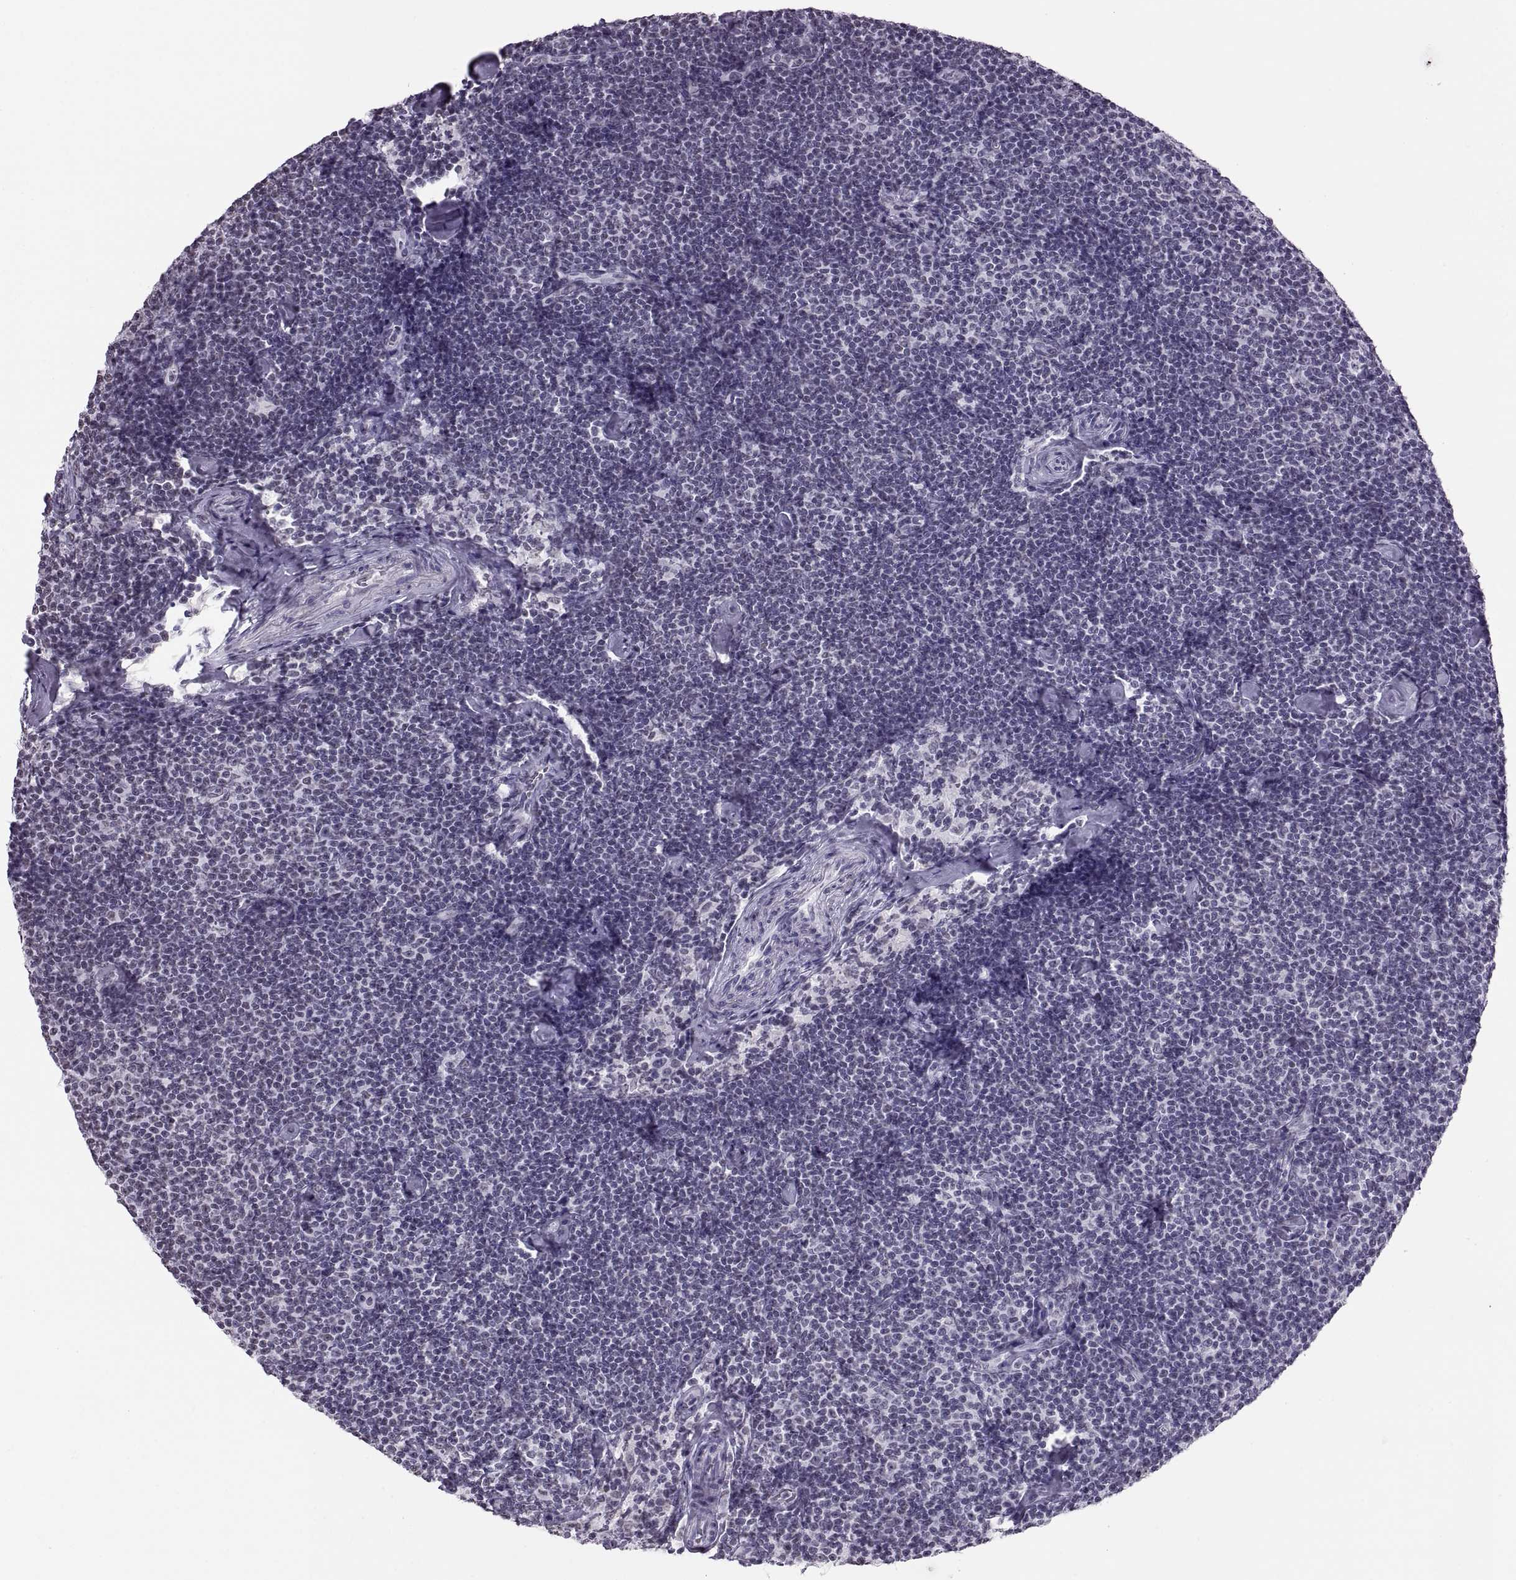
{"staining": {"intensity": "negative", "quantity": "none", "location": "none"}, "tissue": "lymphoma", "cell_type": "Tumor cells", "image_type": "cancer", "snomed": [{"axis": "morphology", "description": "Malignant lymphoma, non-Hodgkin's type, Low grade"}, {"axis": "topography", "description": "Lymph node"}], "caption": "IHC of human malignant lymphoma, non-Hodgkin's type (low-grade) shows no staining in tumor cells.", "gene": "CARTPT", "patient": {"sex": "male", "age": 81}}